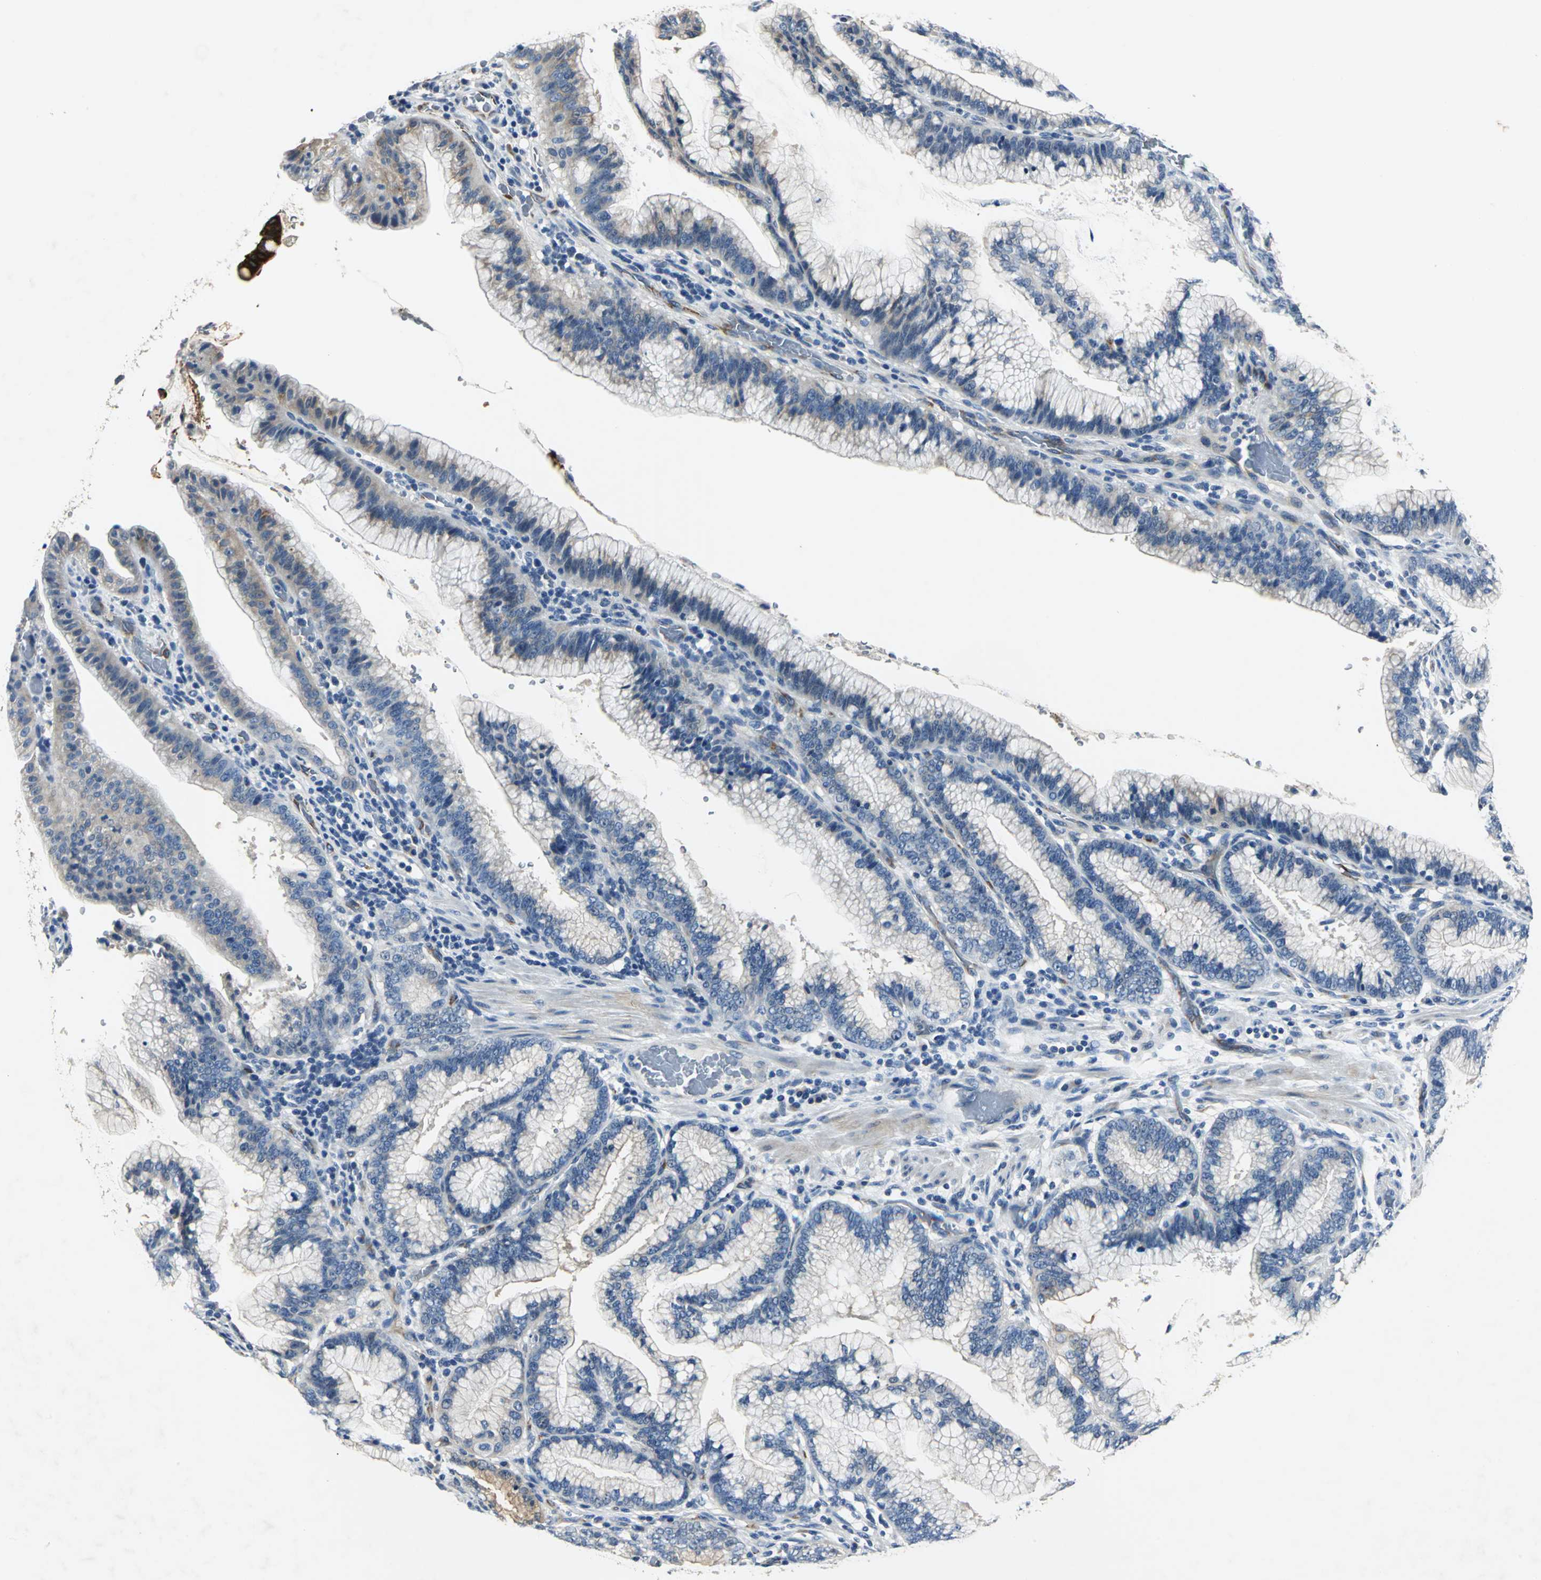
{"staining": {"intensity": "weak", "quantity": "<25%", "location": "cytoplasmic/membranous"}, "tissue": "pancreatic cancer", "cell_type": "Tumor cells", "image_type": "cancer", "snomed": [{"axis": "morphology", "description": "Adenocarcinoma, NOS"}, {"axis": "topography", "description": "Pancreas"}], "caption": "This photomicrograph is of pancreatic adenocarcinoma stained with IHC to label a protein in brown with the nuclei are counter-stained blue. There is no staining in tumor cells.", "gene": "B3GNT2", "patient": {"sex": "female", "age": 64}}